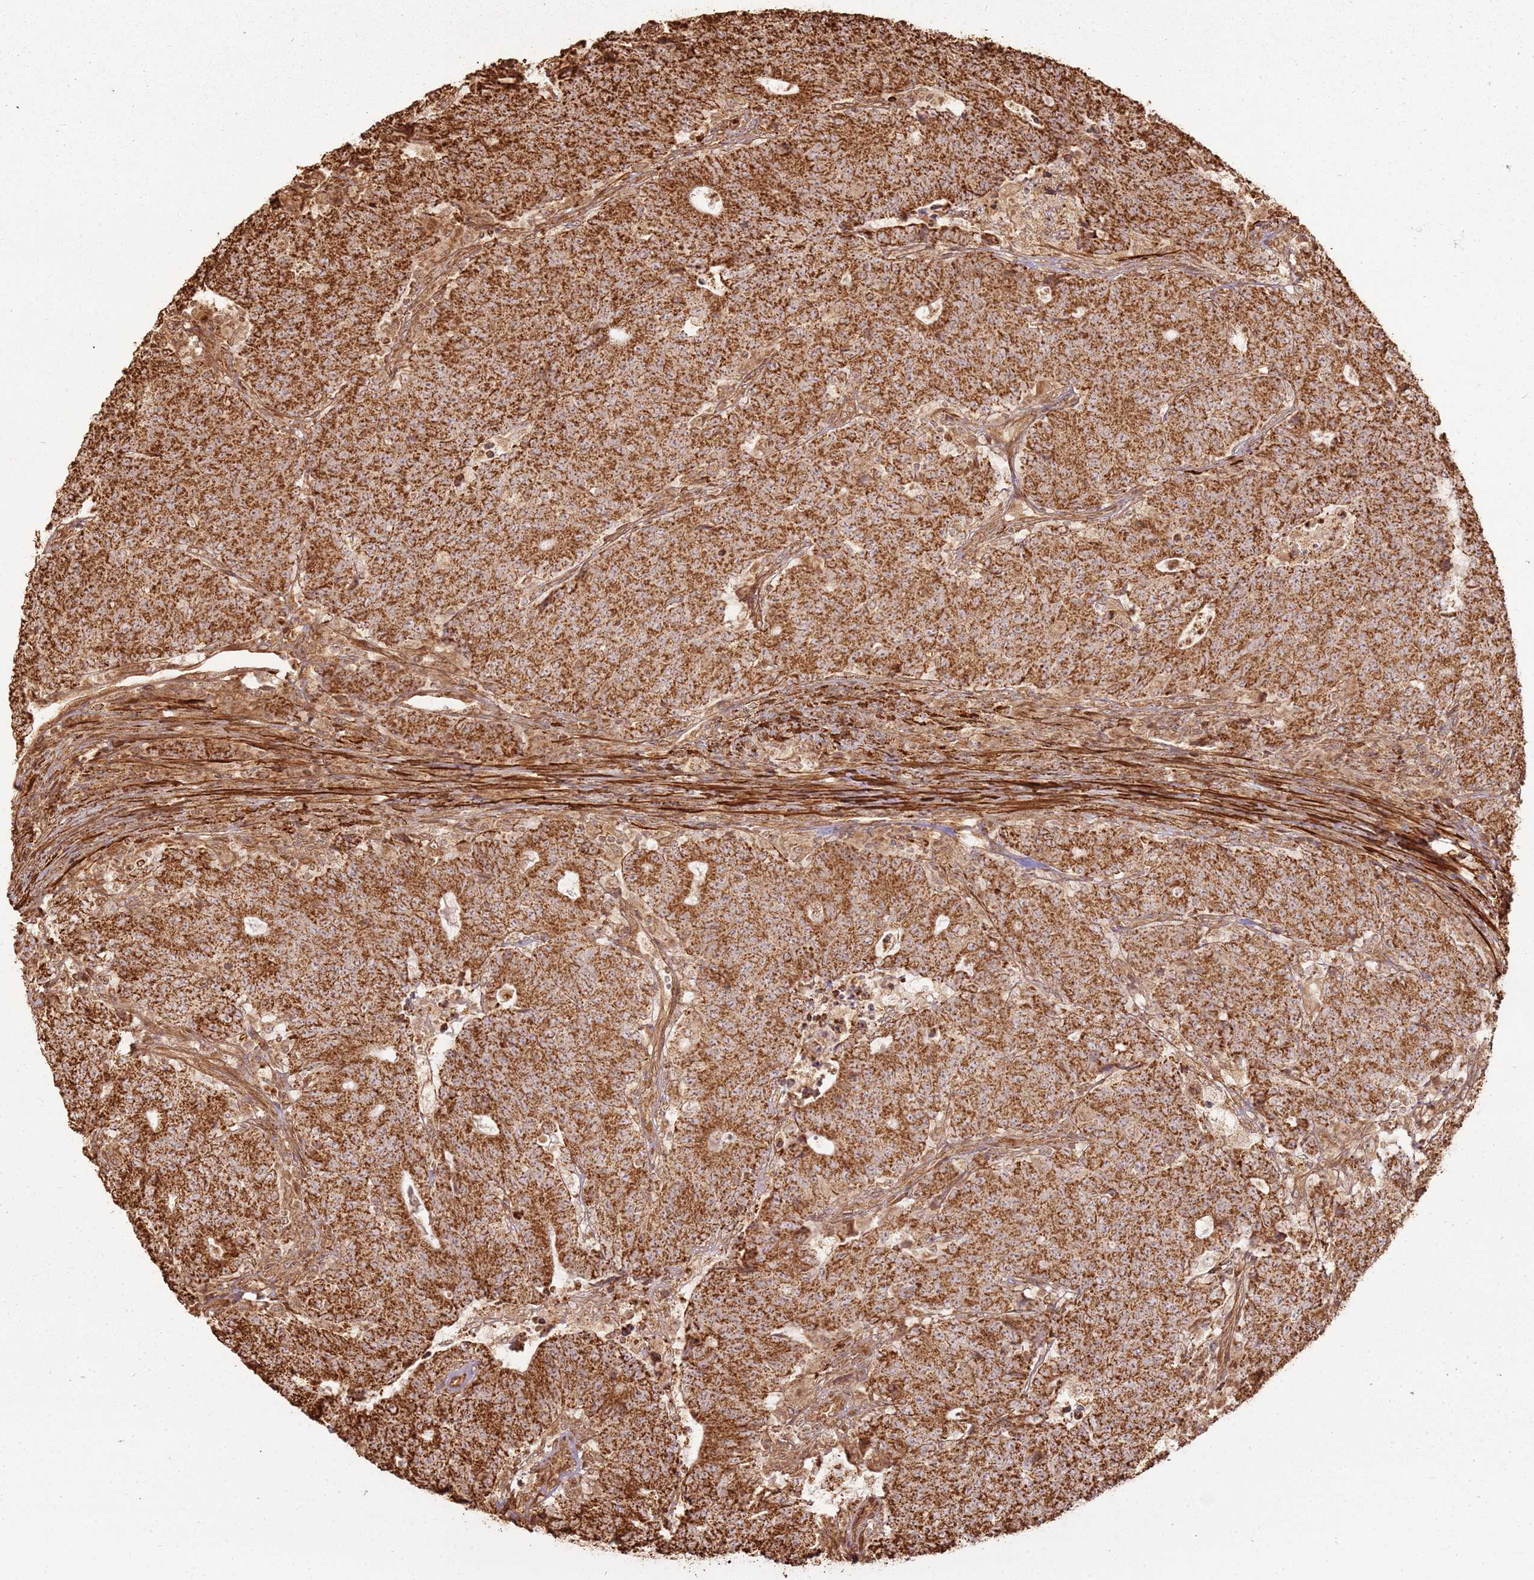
{"staining": {"intensity": "strong", "quantity": ">75%", "location": "cytoplasmic/membranous"}, "tissue": "colorectal cancer", "cell_type": "Tumor cells", "image_type": "cancer", "snomed": [{"axis": "morphology", "description": "Adenocarcinoma, NOS"}, {"axis": "topography", "description": "Colon"}], "caption": "There is high levels of strong cytoplasmic/membranous expression in tumor cells of colorectal cancer (adenocarcinoma), as demonstrated by immunohistochemical staining (brown color).", "gene": "DDX59", "patient": {"sex": "female", "age": 75}}